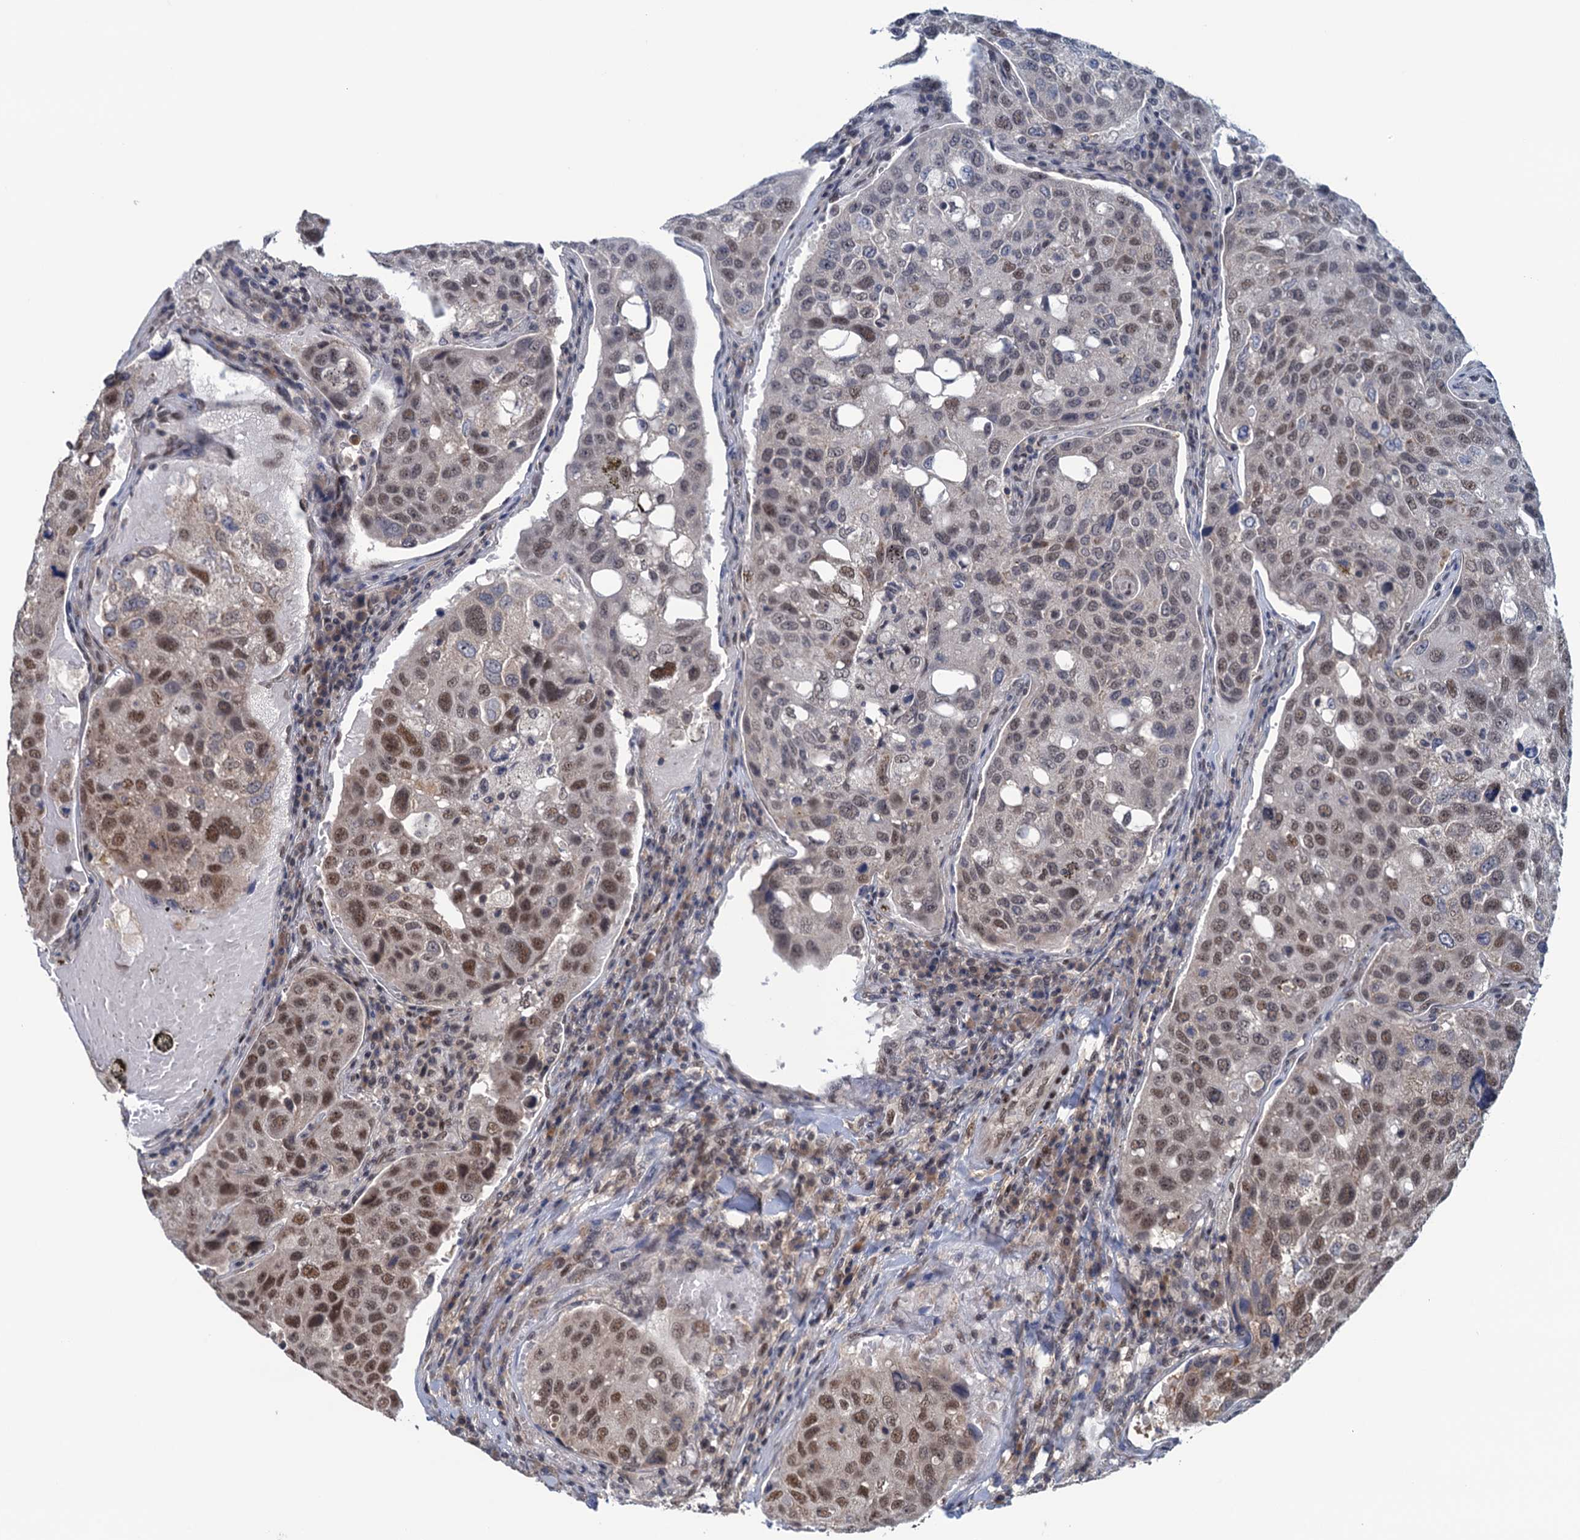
{"staining": {"intensity": "moderate", "quantity": ">75%", "location": "nuclear"}, "tissue": "urothelial cancer", "cell_type": "Tumor cells", "image_type": "cancer", "snomed": [{"axis": "morphology", "description": "Urothelial carcinoma, High grade"}, {"axis": "topography", "description": "Lymph node"}, {"axis": "topography", "description": "Urinary bladder"}], "caption": "This is an image of immunohistochemistry (IHC) staining of urothelial cancer, which shows moderate expression in the nuclear of tumor cells.", "gene": "SAE1", "patient": {"sex": "male", "age": 51}}